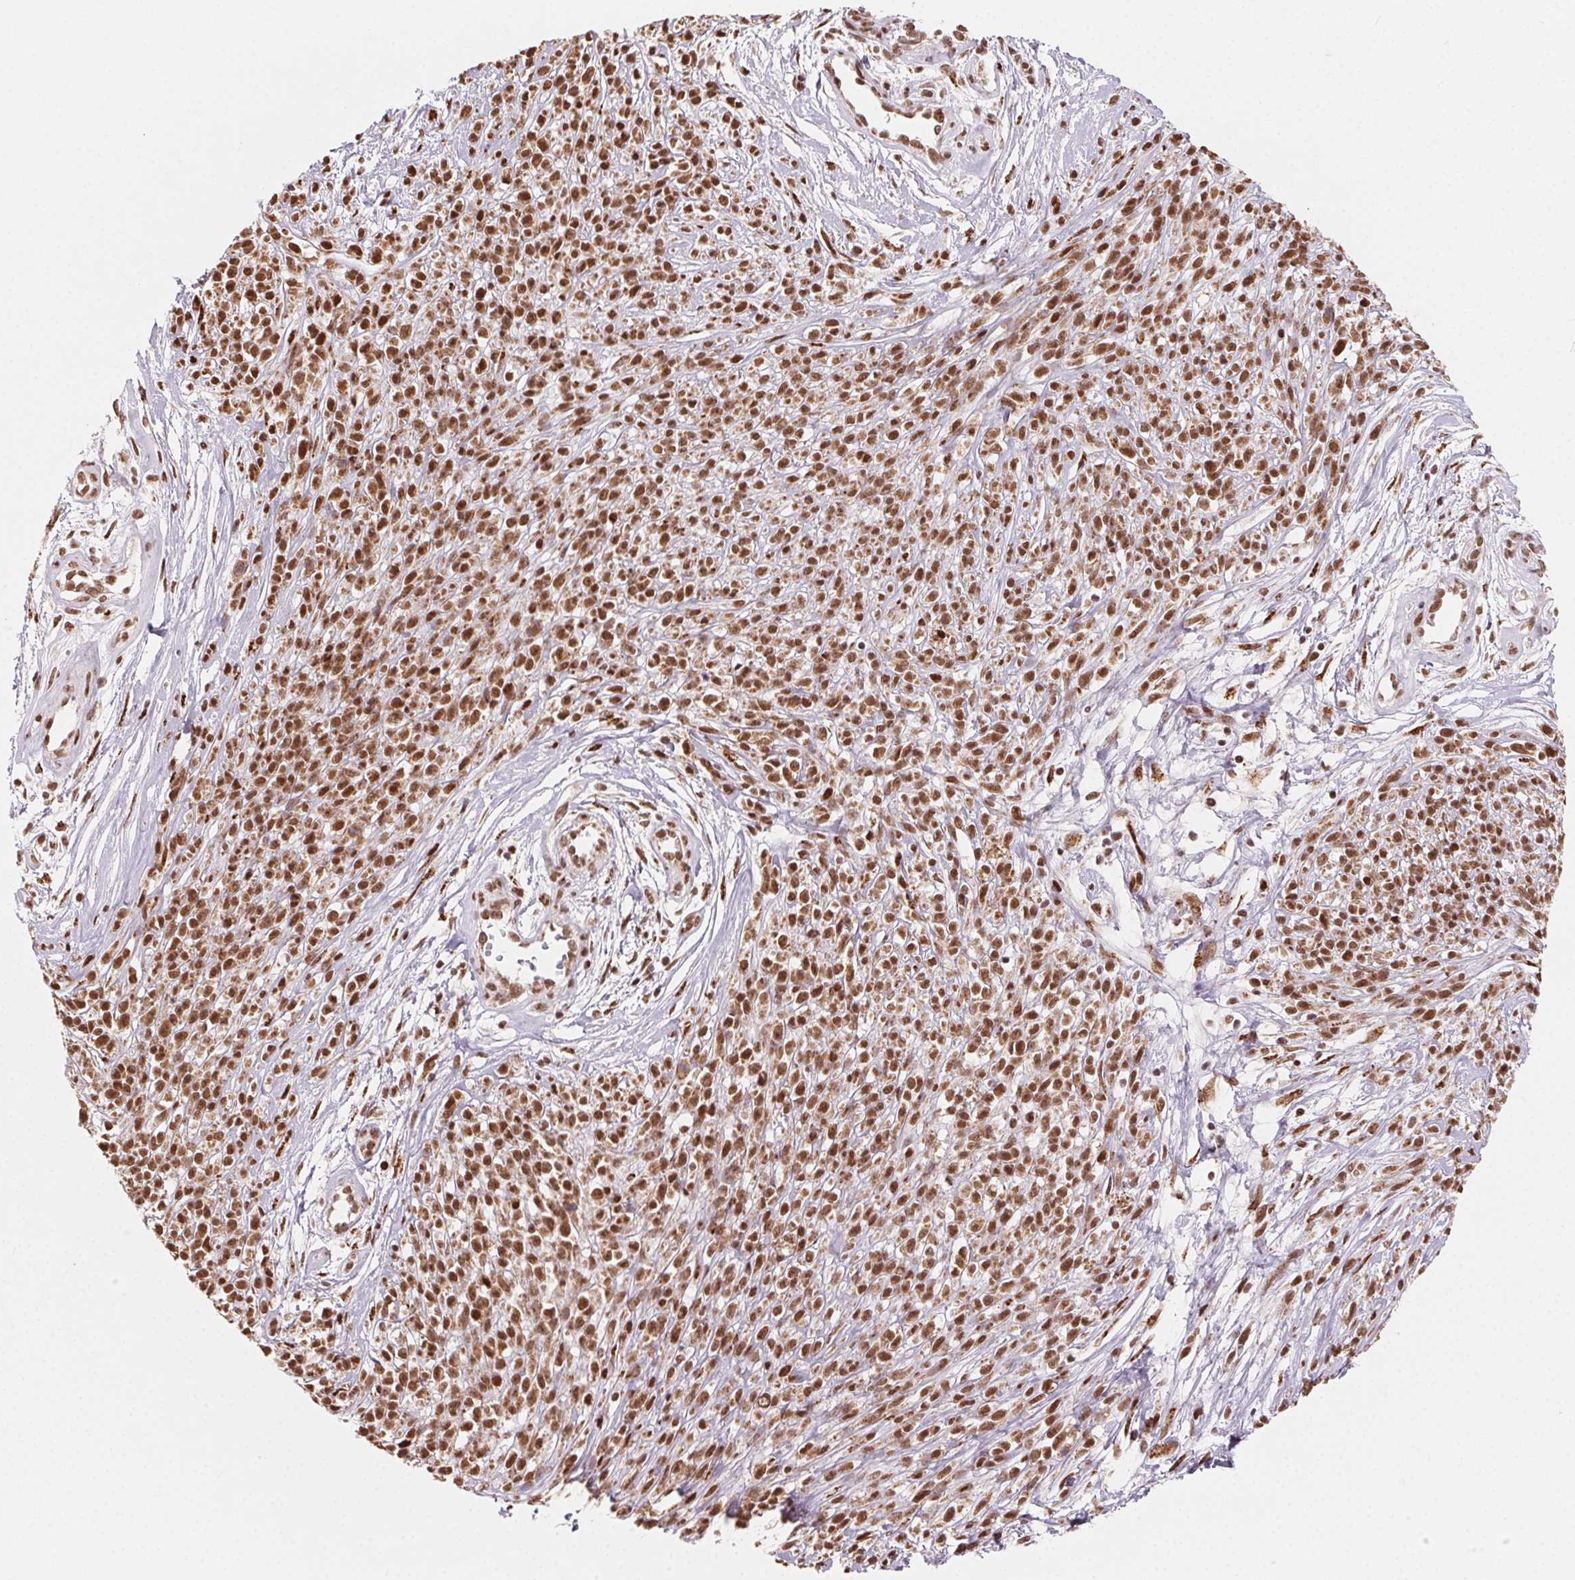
{"staining": {"intensity": "moderate", "quantity": ">75%", "location": "nuclear"}, "tissue": "melanoma", "cell_type": "Tumor cells", "image_type": "cancer", "snomed": [{"axis": "morphology", "description": "Malignant melanoma, NOS"}, {"axis": "topography", "description": "Skin"}, {"axis": "topography", "description": "Skin of trunk"}], "caption": "Protein expression by IHC displays moderate nuclear staining in about >75% of tumor cells in melanoma.", "gene": "TOPORS", "patient": {"sex": "male", "age": 74}}